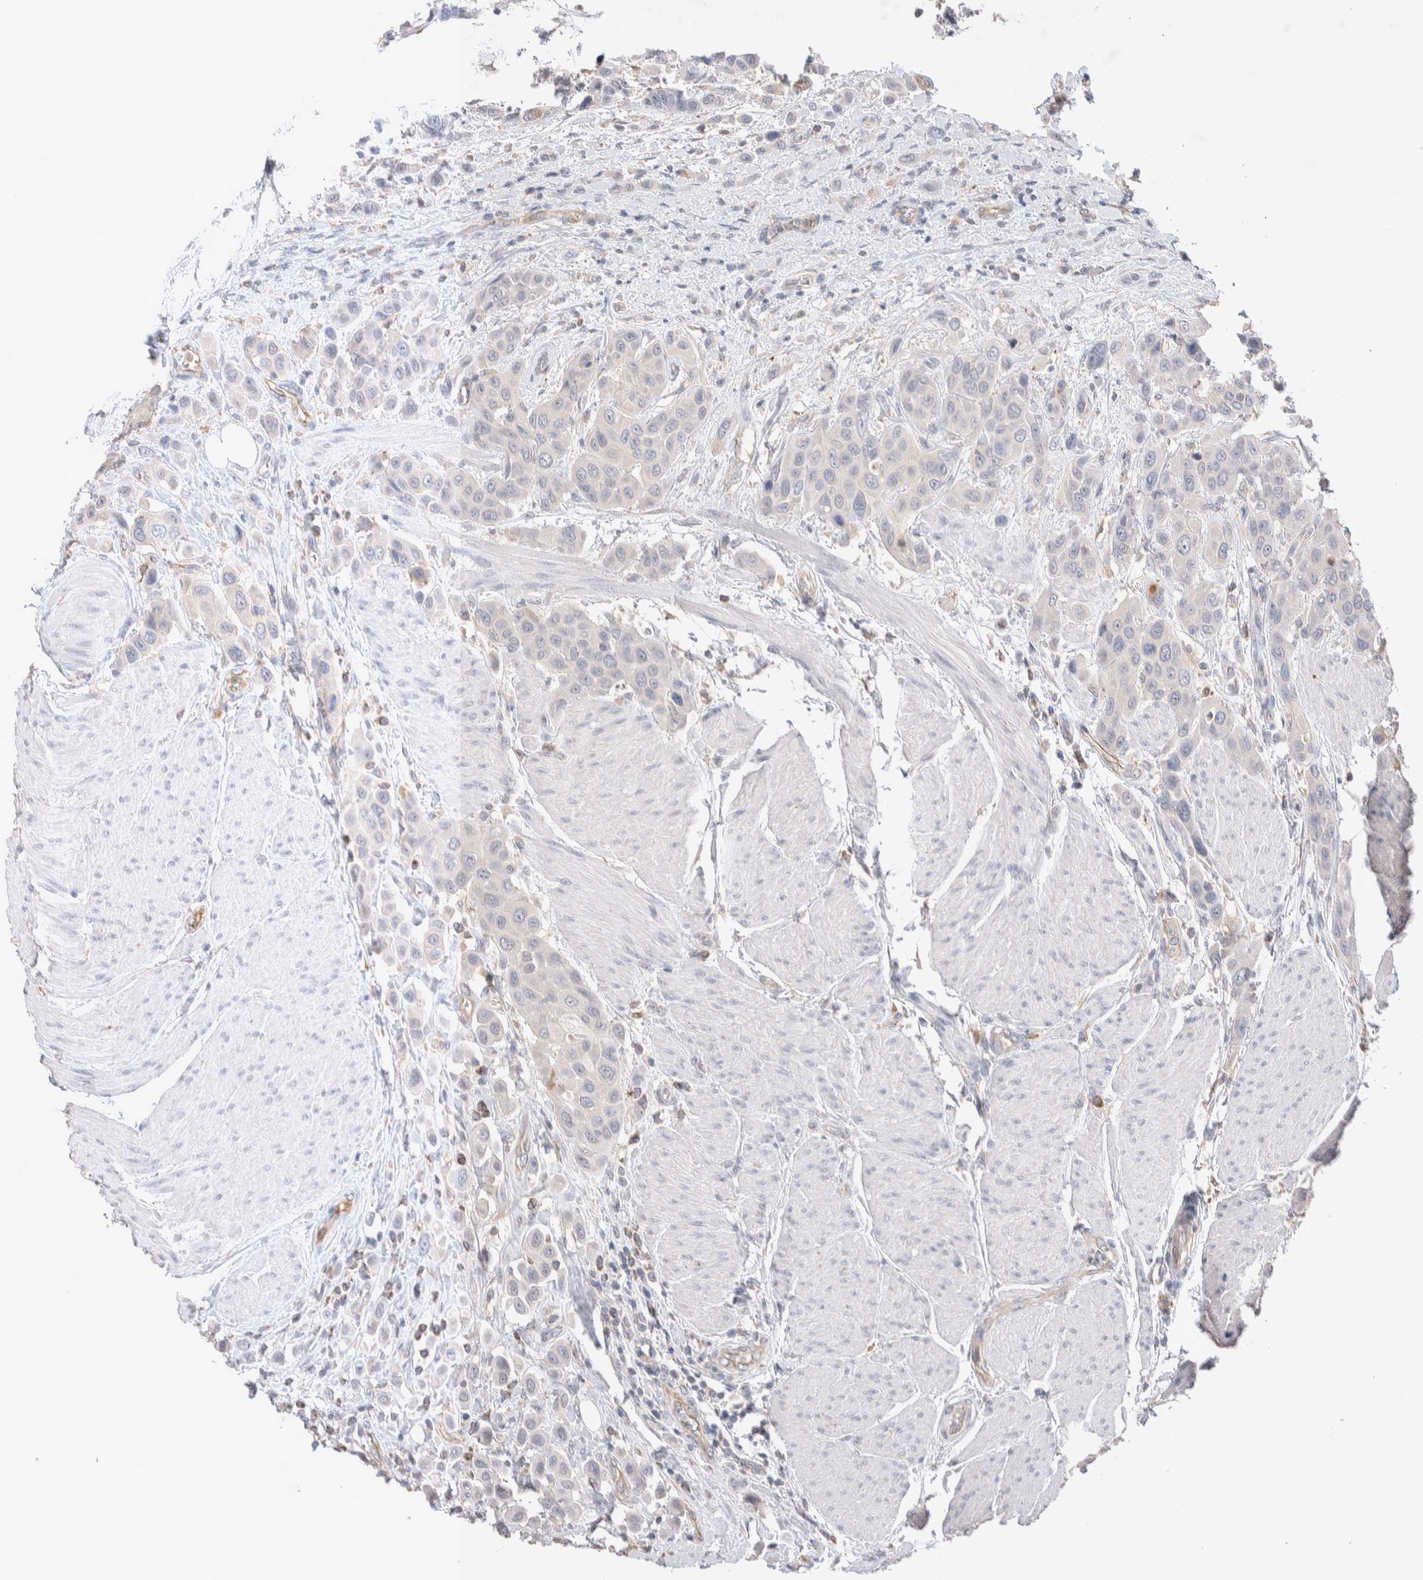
{"staining": {"intensity": "negative", "quantity": "none", "location": "none"}, "tissue": "urothelial cancer", "cell_type": "Tumor cells", "image_type": "cancer", "snomed": [{"axis": "morphology", "description": "Urothelial carcinoma, High grade"}, {"axis": "topography", "description": "Urinary bladder"}], "caption": "DAB (3,3'-diaminobenzidine) immunohistochemical staining of human high-grade urothelial carcinoma demonstrates no significant positivity in tumor cells. (DAB (3,3'-diaminobenzidine) immunohistochemistry (IHC) visualized using brightfield microscopy, high magnification).", "gene": "FFAR2", "patient": {"sex": "male", "age": 50}}